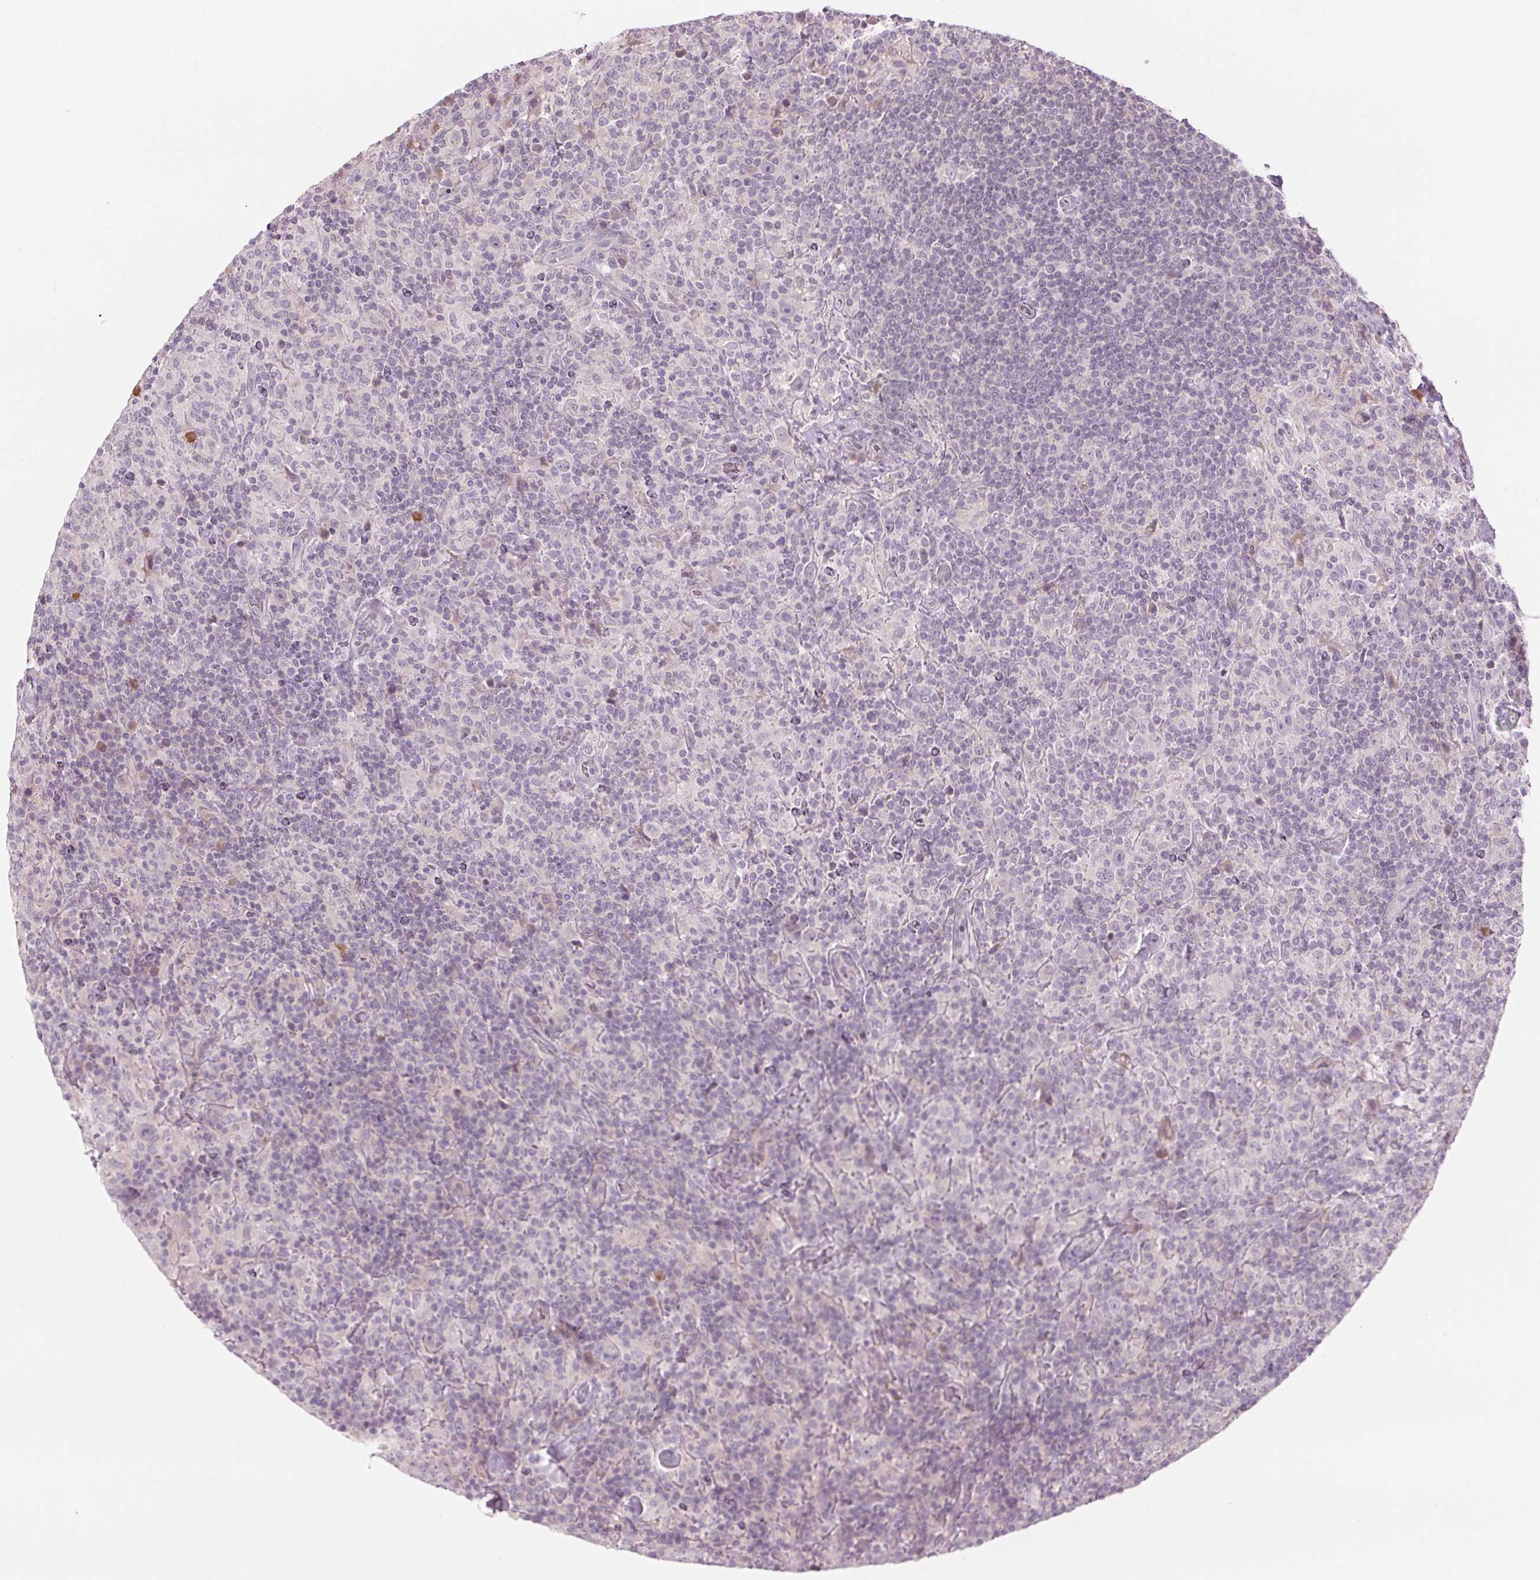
{"staining": {"intensity": "negative", "quantity": "none", "location": "none"}, "tissue": "lymphoma", "cell_type": "Tumor cells", "image_type": "cancer", "snomed": [{"axis": "morphology", "description": "Hodgkin's disease, NOS"}, {"axis": "topography", "description": "Lymph node"}], "caption": "DAB (3,3'-diaminobenzidine) immunohistochemical staining of Hodgkin's disease shows no significant expression in tumor cells.", "gene": "GNMT", "patient": {"sex": "male", "age": 70}}